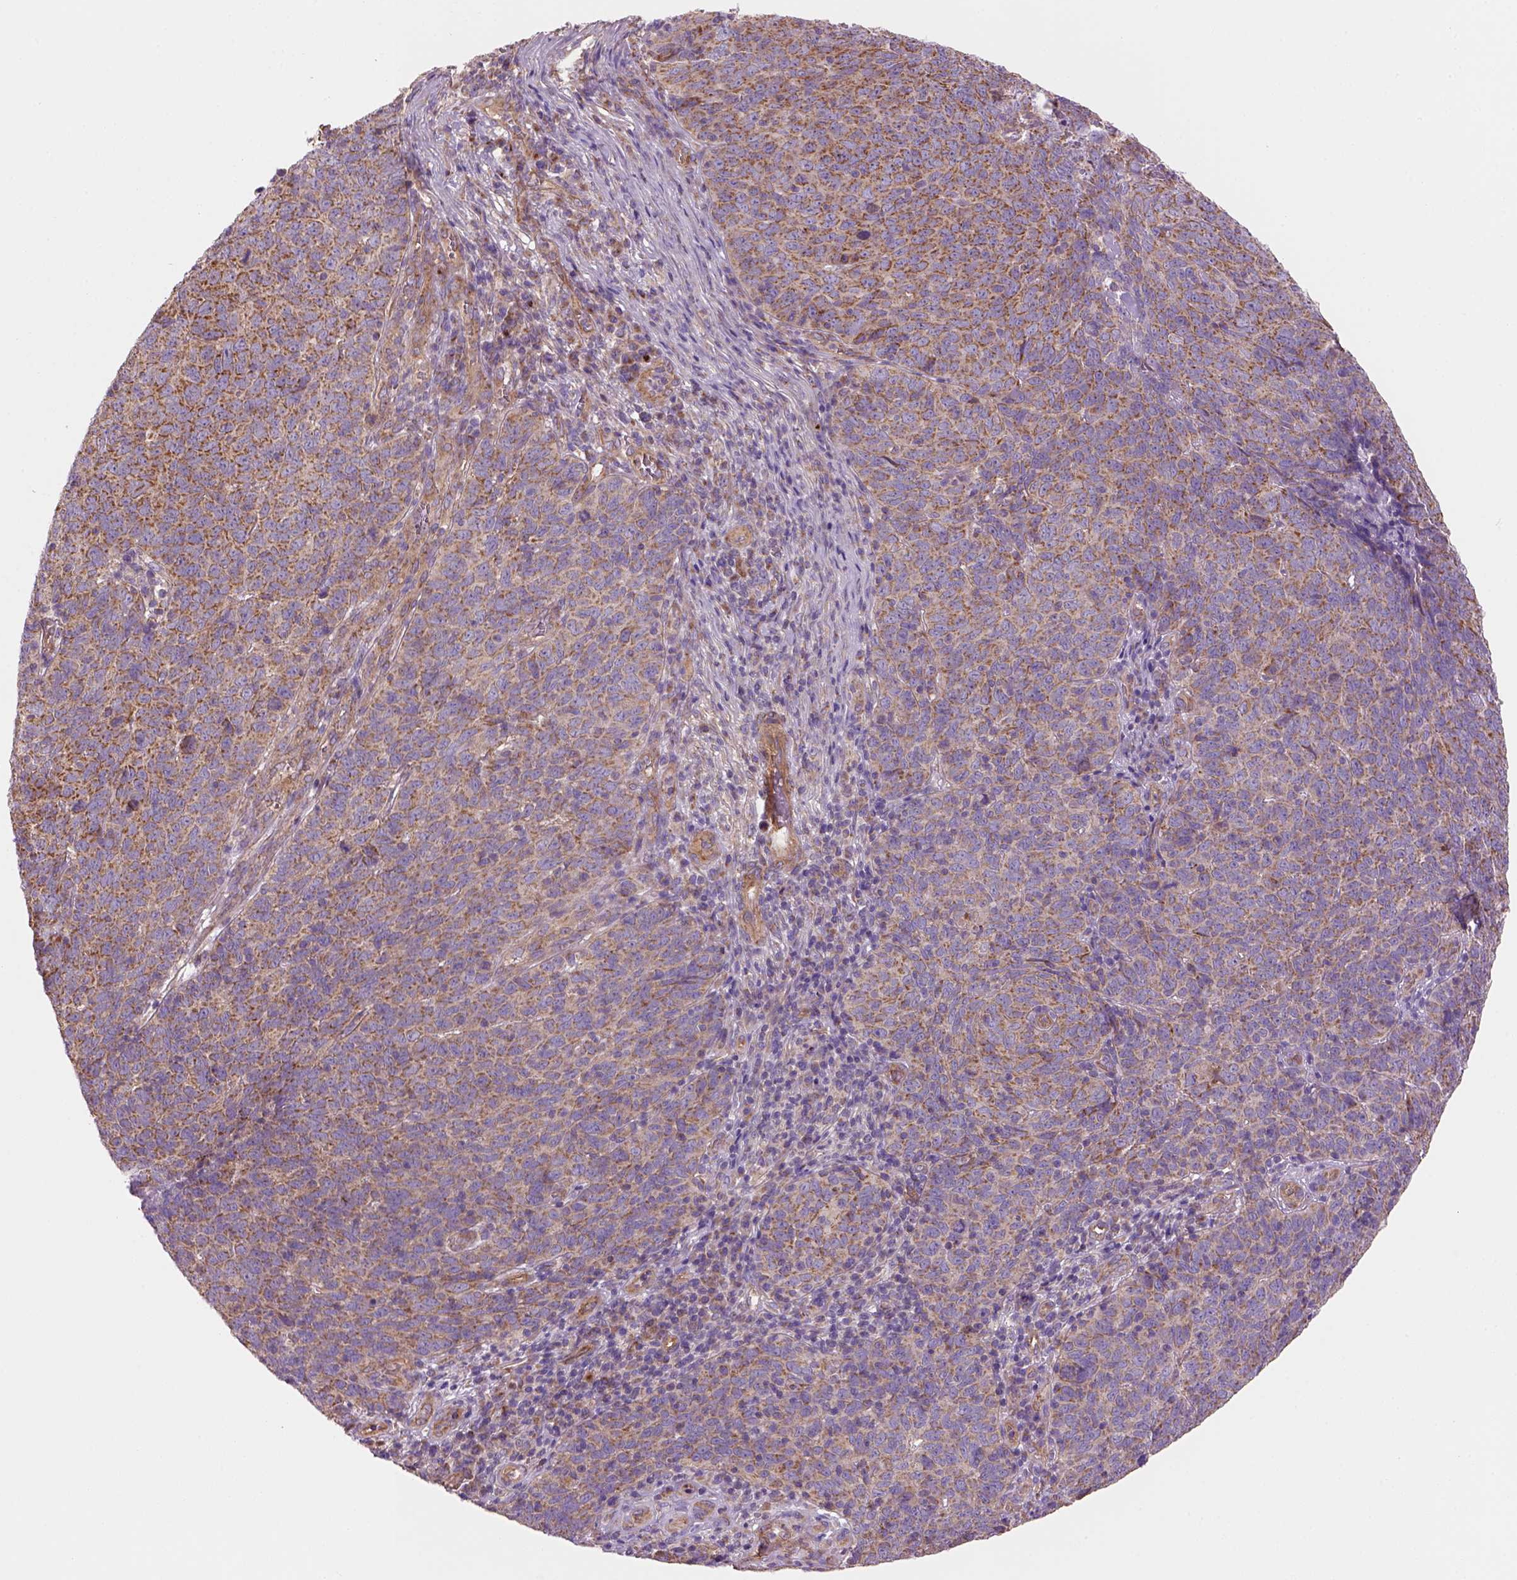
{"staining": {"intensity": "moderate", "quantity": "25%-75%", "location": "cytoplasmic/membranous"}, "tissue": "skin cancer", "cell_type": "Tumor cells", "image_type": "cancer", "snomed": [{"axis": "morphology", "description": "Squamous cell carcinoma, NOS"}, {"axis": "topography", "description": "Skin"}, {"axis": "topography", "description": "Anal"}], "caption": "Human skin squamous cell carcinoma stained with a brown dye exhibits moderate cytoplasmic/membranous positive expression in approximately 25%-75% of tumor cells.", "gene": "WARS2", "patient": {"sex": "female", "age": 51}}